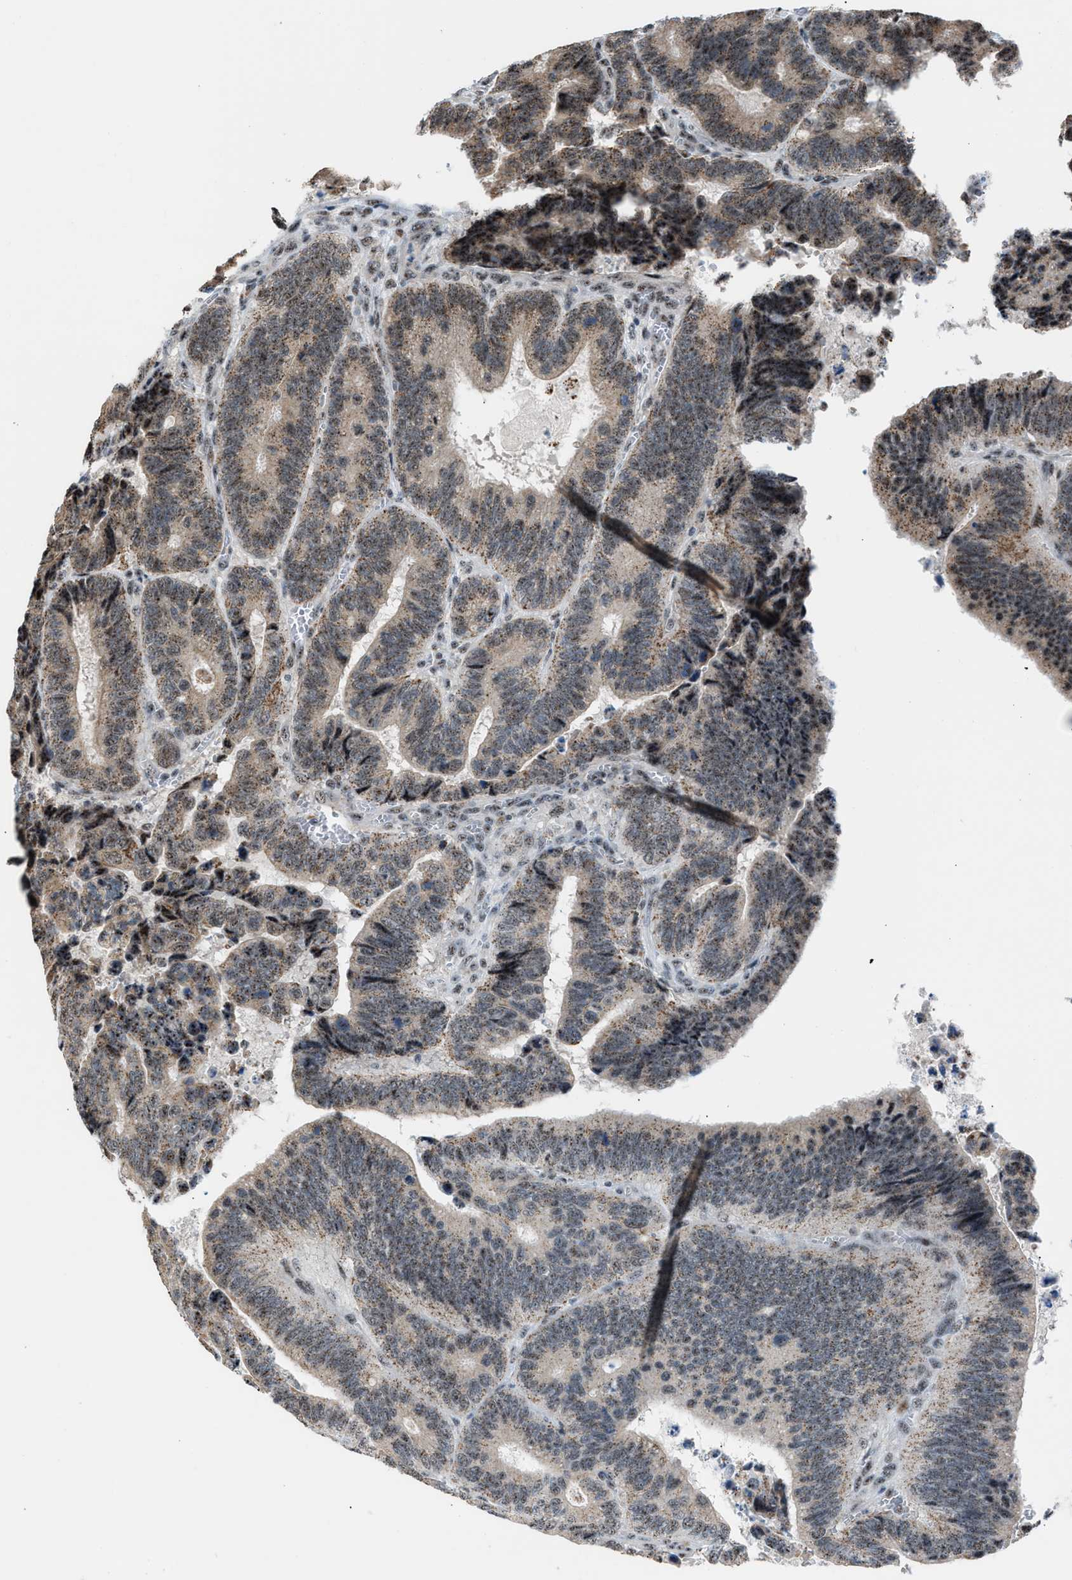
{"staining": {"intensity": "weak", "quantity": ">75%", "location": "cytoplasmic/membranous,nuclear"}, "tissue": "colorectal cancer", "cell_type": "Tumor cells", "image_type": "cancer", "snomed": [{"axis": "morphology", "description": "Inflammation, NOS"}, {"axis": "morphology", "description": "Adenocarcinoma, NOS"}, {"axis": "topography", "description": "Colon"}], "caption": "Human colorectal cancer stained with a brown dye demonstrates weak cytoplasmic/membranous and nuclear positive staining in about >75% of tumor cells.", "gene": "CENPP", "patient": {"sex": "male", "age": 72}}